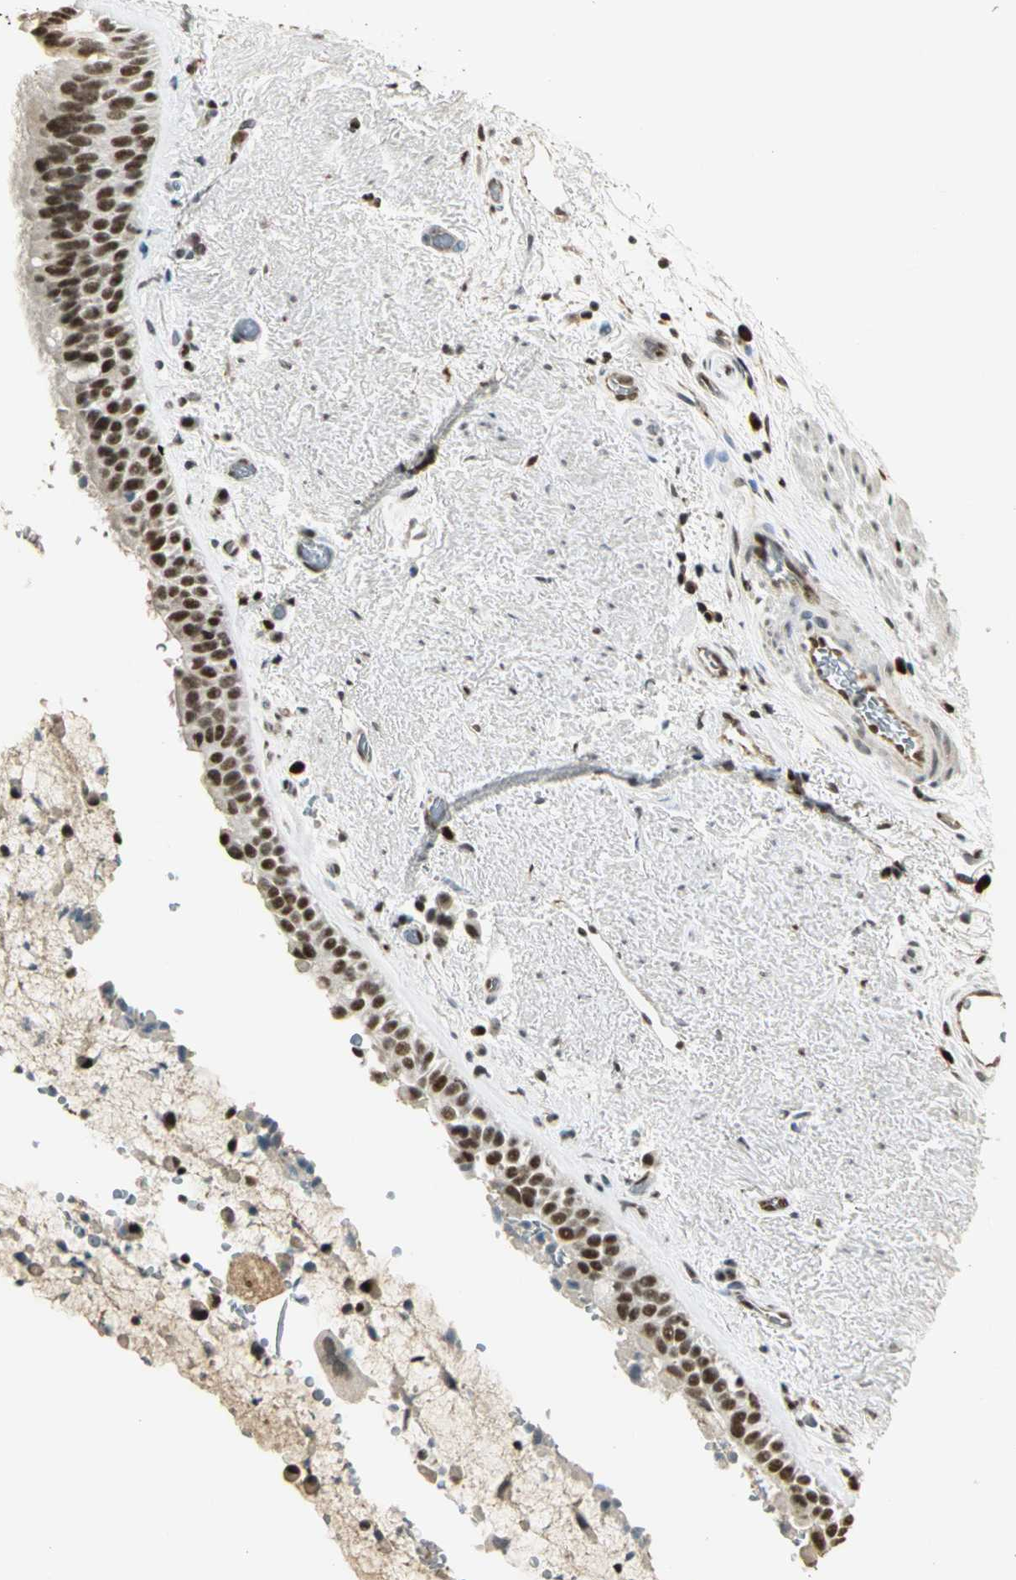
{"staining": {"intensity": "strong", "quantity": ">75%", "location": "nuclear"}, "tissue": "bronchus", "cell_type": "Respiratory epithelial cells", "image_type": "normal", "snomed": [{"axis": "morphology", "description": "Normal tissue, NOS"}, {"axis": "topography", "description": "Bronchus"}], "caption": "An IHC histopathology image of benign tissue is shown. Protein staining in brown labels strong nuclear positivity in bronchus within respiratory epithelial cells. The protein of interest is stained brown, and the nuclei are stained in blue (DAB (3,3'-diaminobenzidine) IHC with brightfield microscopy, high magnification).", "gene": "ELF1", "patient": {"sex": "female", "age": 54}}